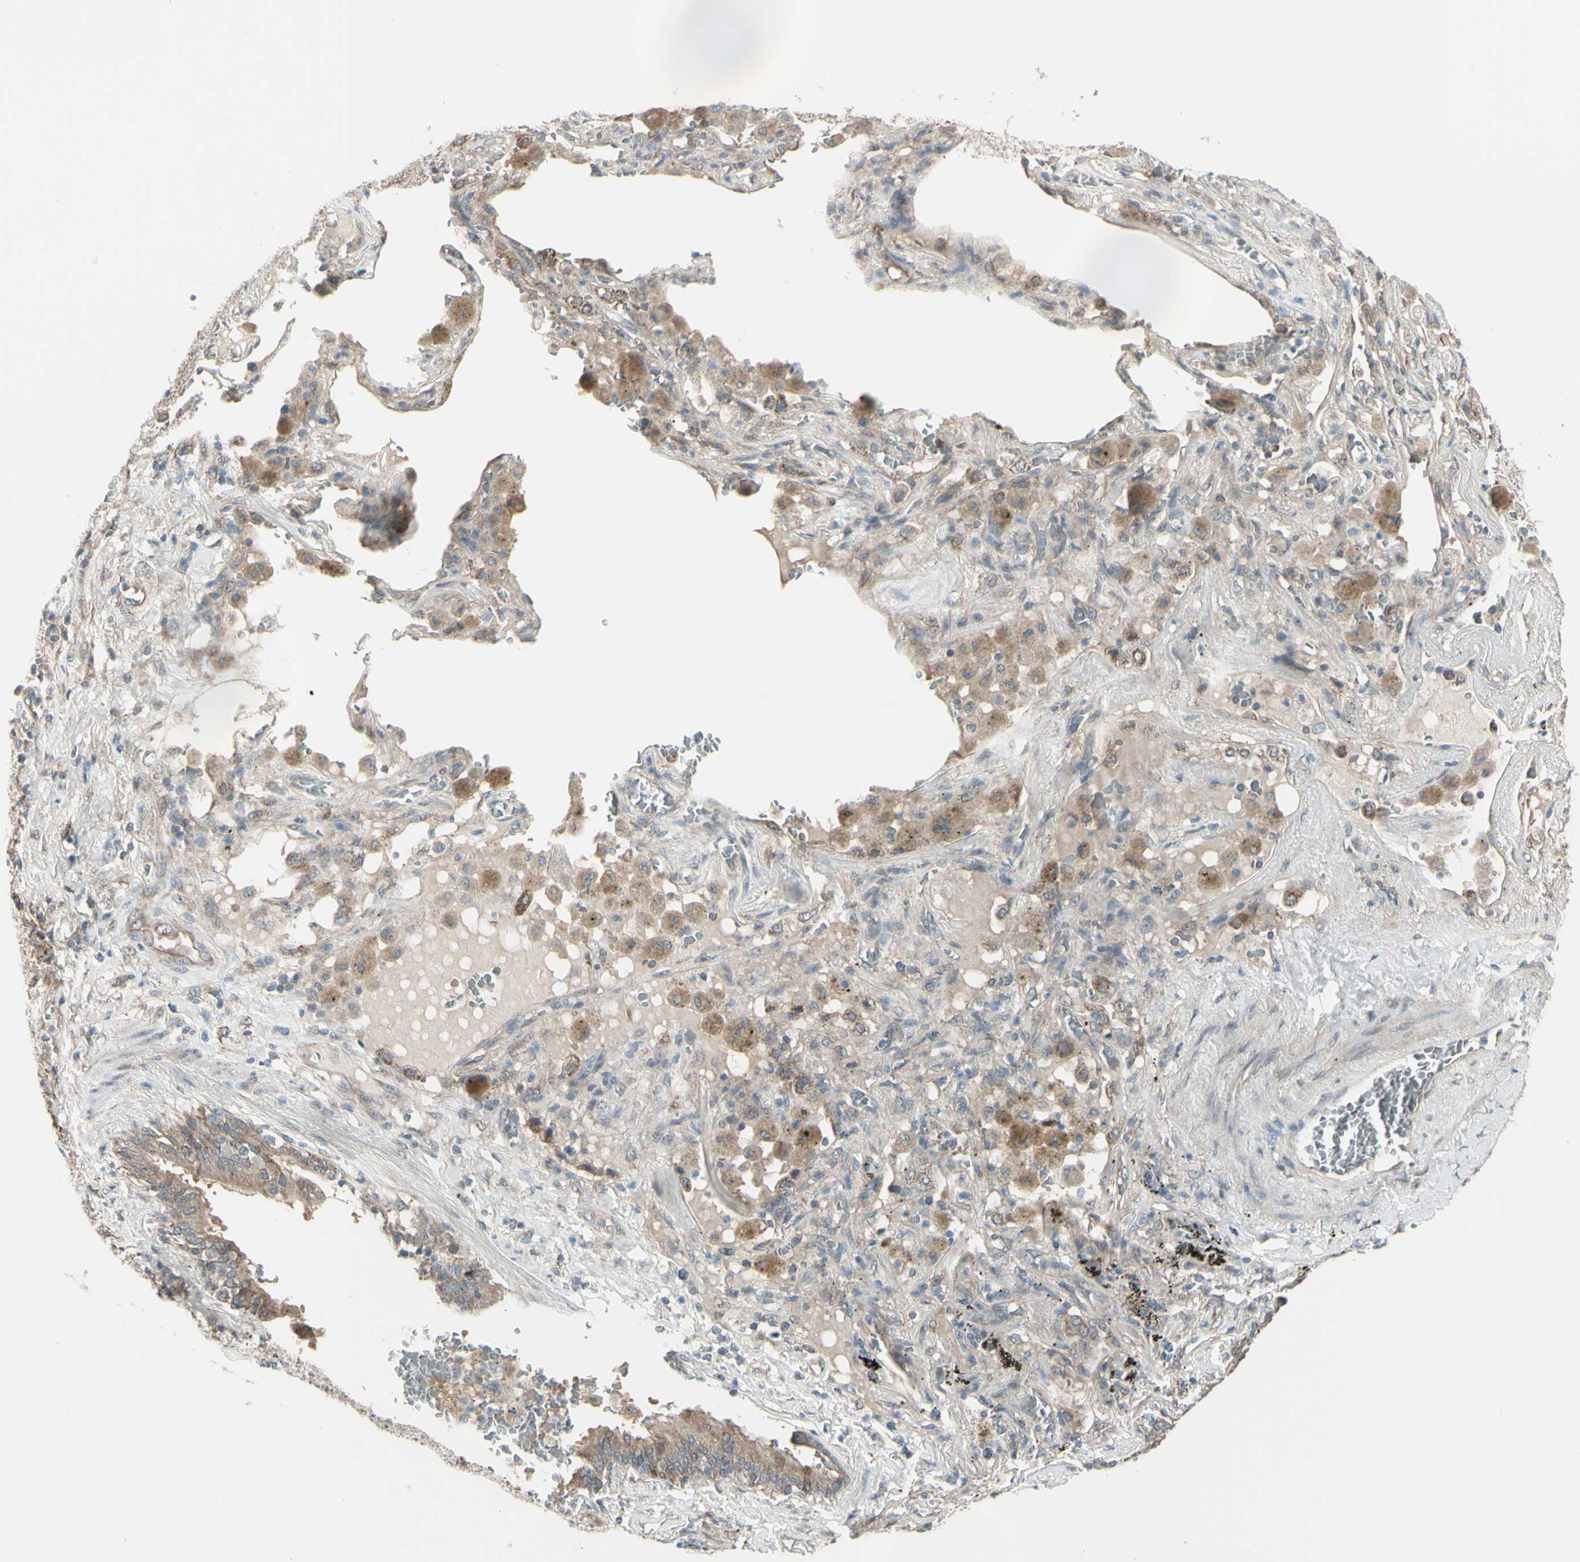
{"staining": {"intensity": "moderate", "quantity": "25%-75%", "location": "cytoplasmic/membranous"}, "tissue": "lung cancer", "cell_type": "Tumor cells", "image_type": "cancer", "snomed": [{"axis": "morphology", "description": "Squamous cell carcinoma, NOS"}, {"axis": "topography", "description": "Lung"}], "caption": "Brown immunohistochemical staining in lung cancer exhibits moderate cytoplasmic/membranous expression in approximately 25%-75% of tumor cells.", "gene": "NAXD", "patient": {"sex": "male", "age": 57}}